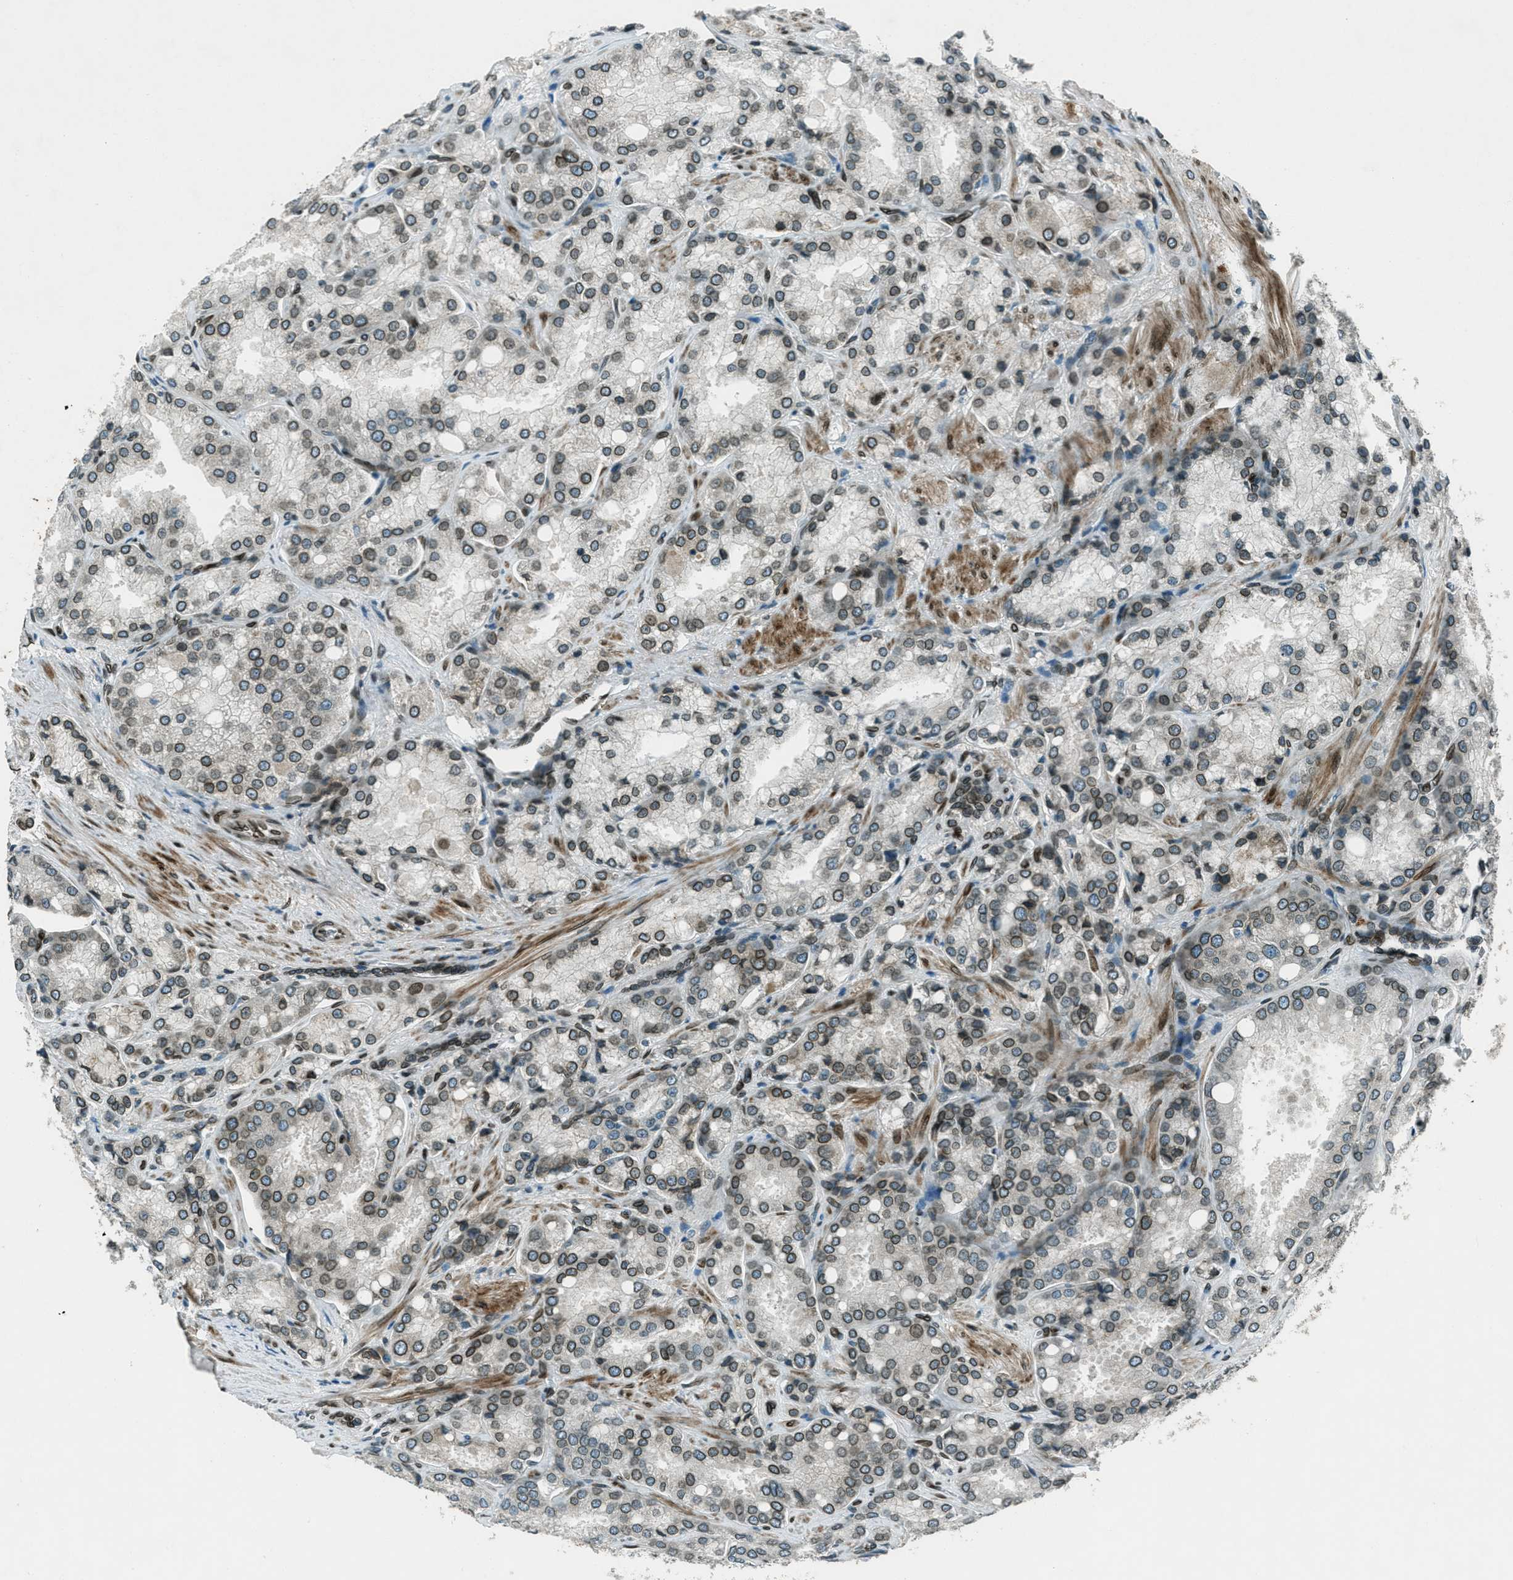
{"staining": {"intensity": "moderate", "quantity": "25%-75%", "location": "cytoplasmic/membranous,nuclear"}, "tissue": "prostate cancer", "cell_type": "Tumor cells", "image_type": "cancer", "snomed": [{"axis": "morphology", "description": "Adenocarcinoma, High grade"}, {"axis": "topography", "description": "Prostate"}], "caption": "A medium amount of moderate cytoplasmic/membranous and nuclear staining is present in about 25%-75% of tumor cells in prostate high-grade adenocarcinoma tissue.", "gene": "LEMD2", "patient": {"sex": "male", "age": 50}}